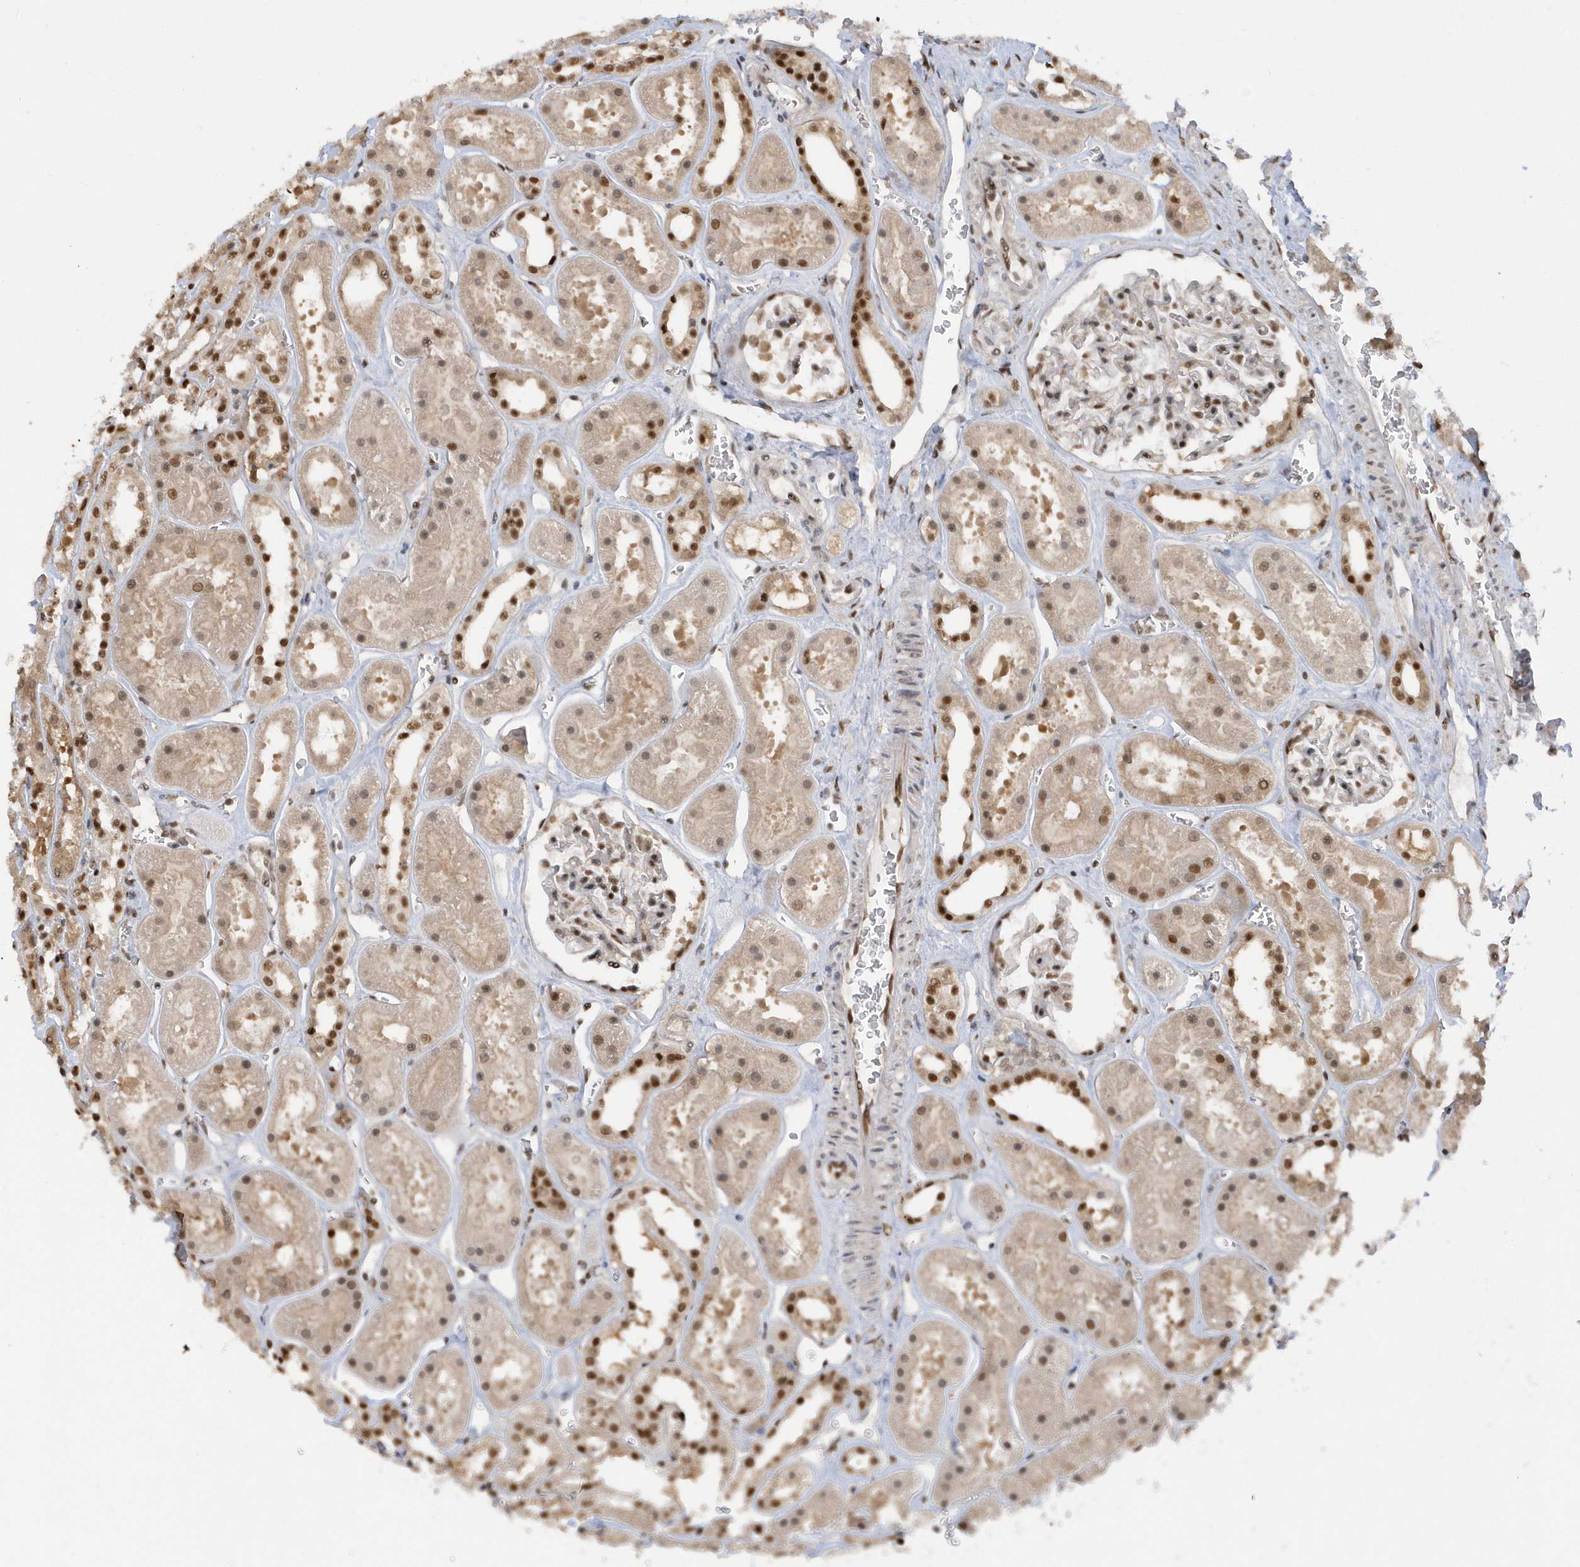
{"staining": {"intensity": "moderate", "quantity": ">75%", "location": "nuclear"}, "tissue": "kidney", "cell_type": "Cells in glomeruli", "image_type": "normal", "snomed": [{"axis": "morphology", "description": "Normal tissue, NOS"}, {"axis": "topography", "description": "Kidney"}], "caption": "Immunohistochemical staining of benign kidney displays medium levels of moderate nuclear expression in approximately >75% of cells in glomeruli.", "gene": "SEPHS1", "patient": {"sex": "female", "age": 41}}